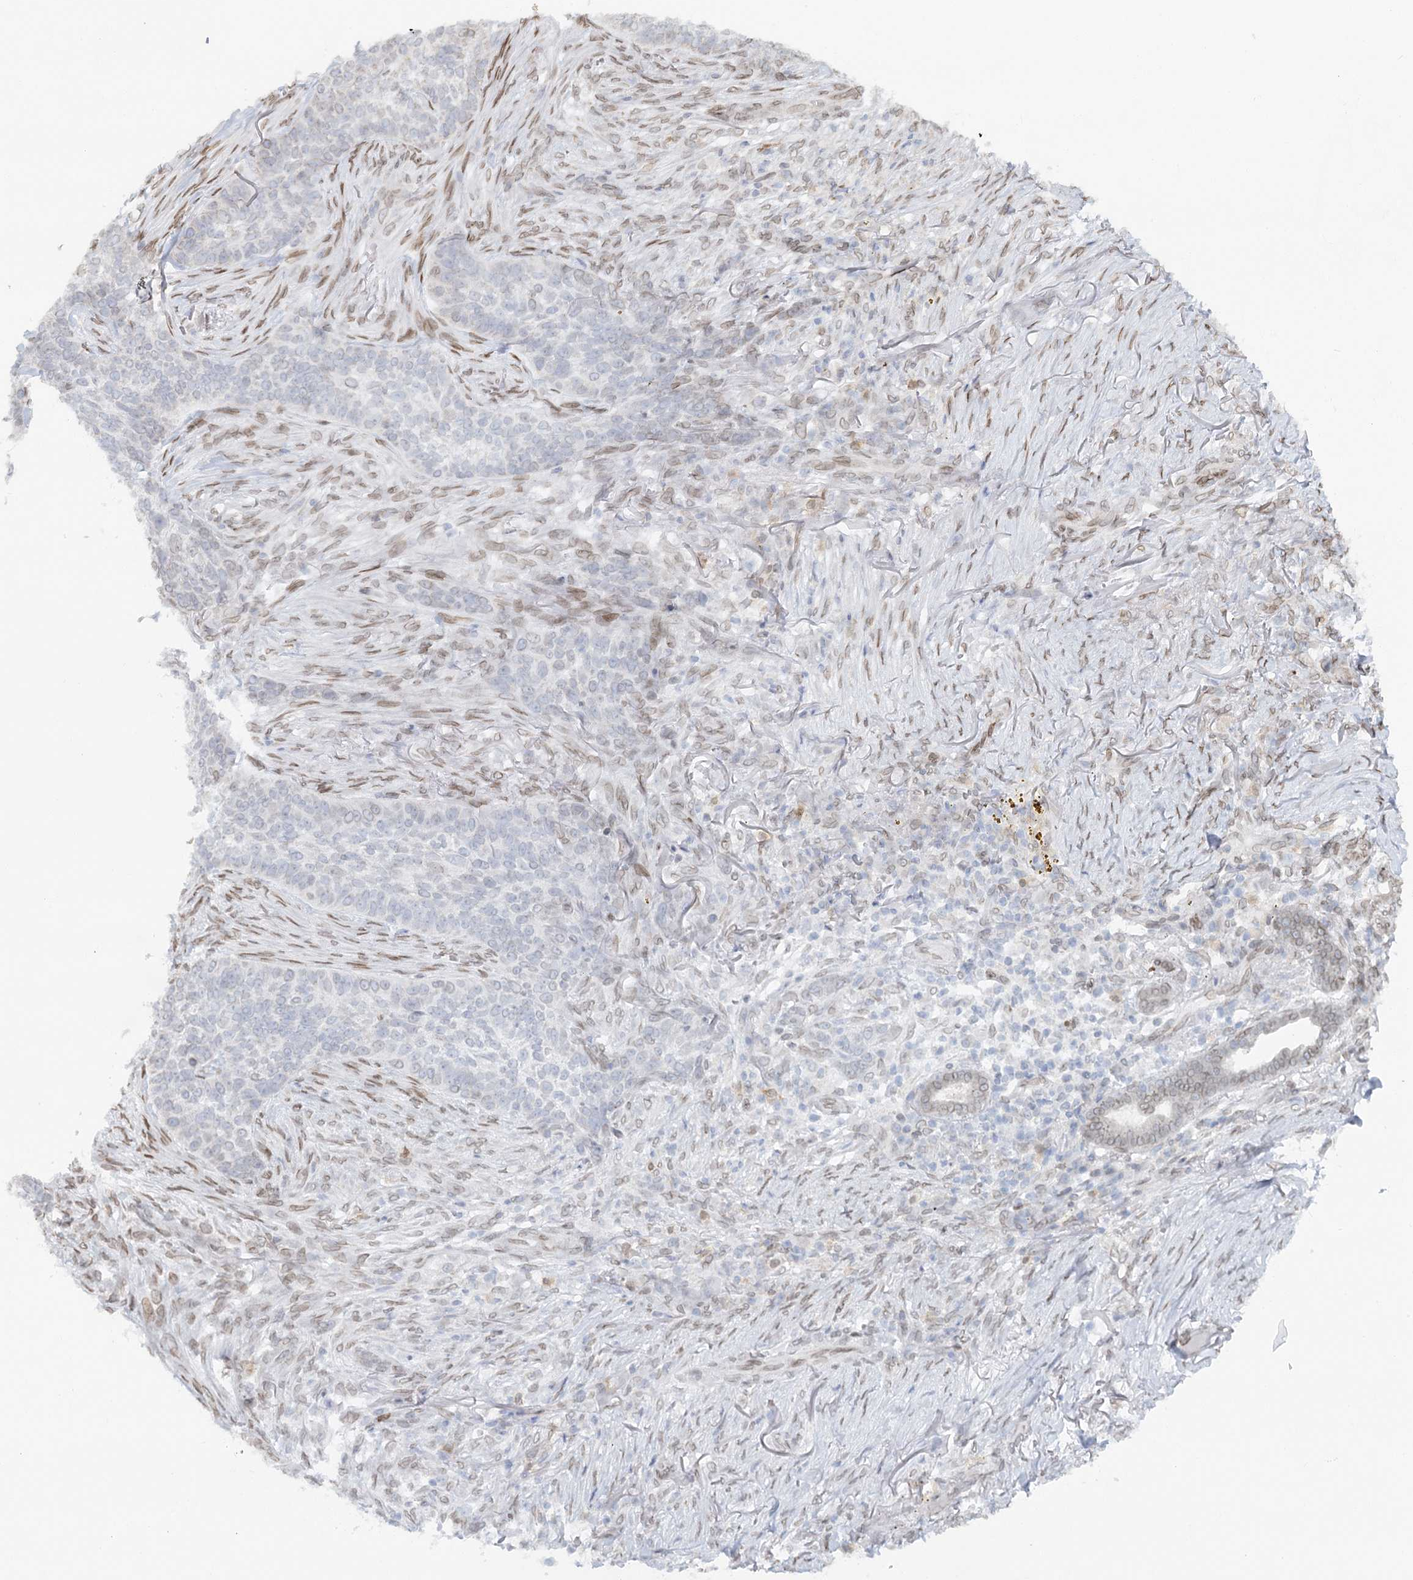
{"staining": {"intensity": "negative", "quantity": "none", "location": "none"}, "tissue": "skin cancer", "cell_type": "Tumor cells", "image_type": "cancer", "snomed": [{"axis": "morphology", "description": "Basal cell carcinoma"}, {"axis": "topography", "description": "Skin"}], "caption": "Immunohistochemistry photomicrograph of human basal cell carcinoma (skin) stained for a protein (brown), which demonstrates no expression in tumor cells. (DAB immunohistochemistry (IHC) visualized using brightfield microscopy, high magnification).", "gene": "VWA5A", "patient": {"sex": "male", "age": 85}}